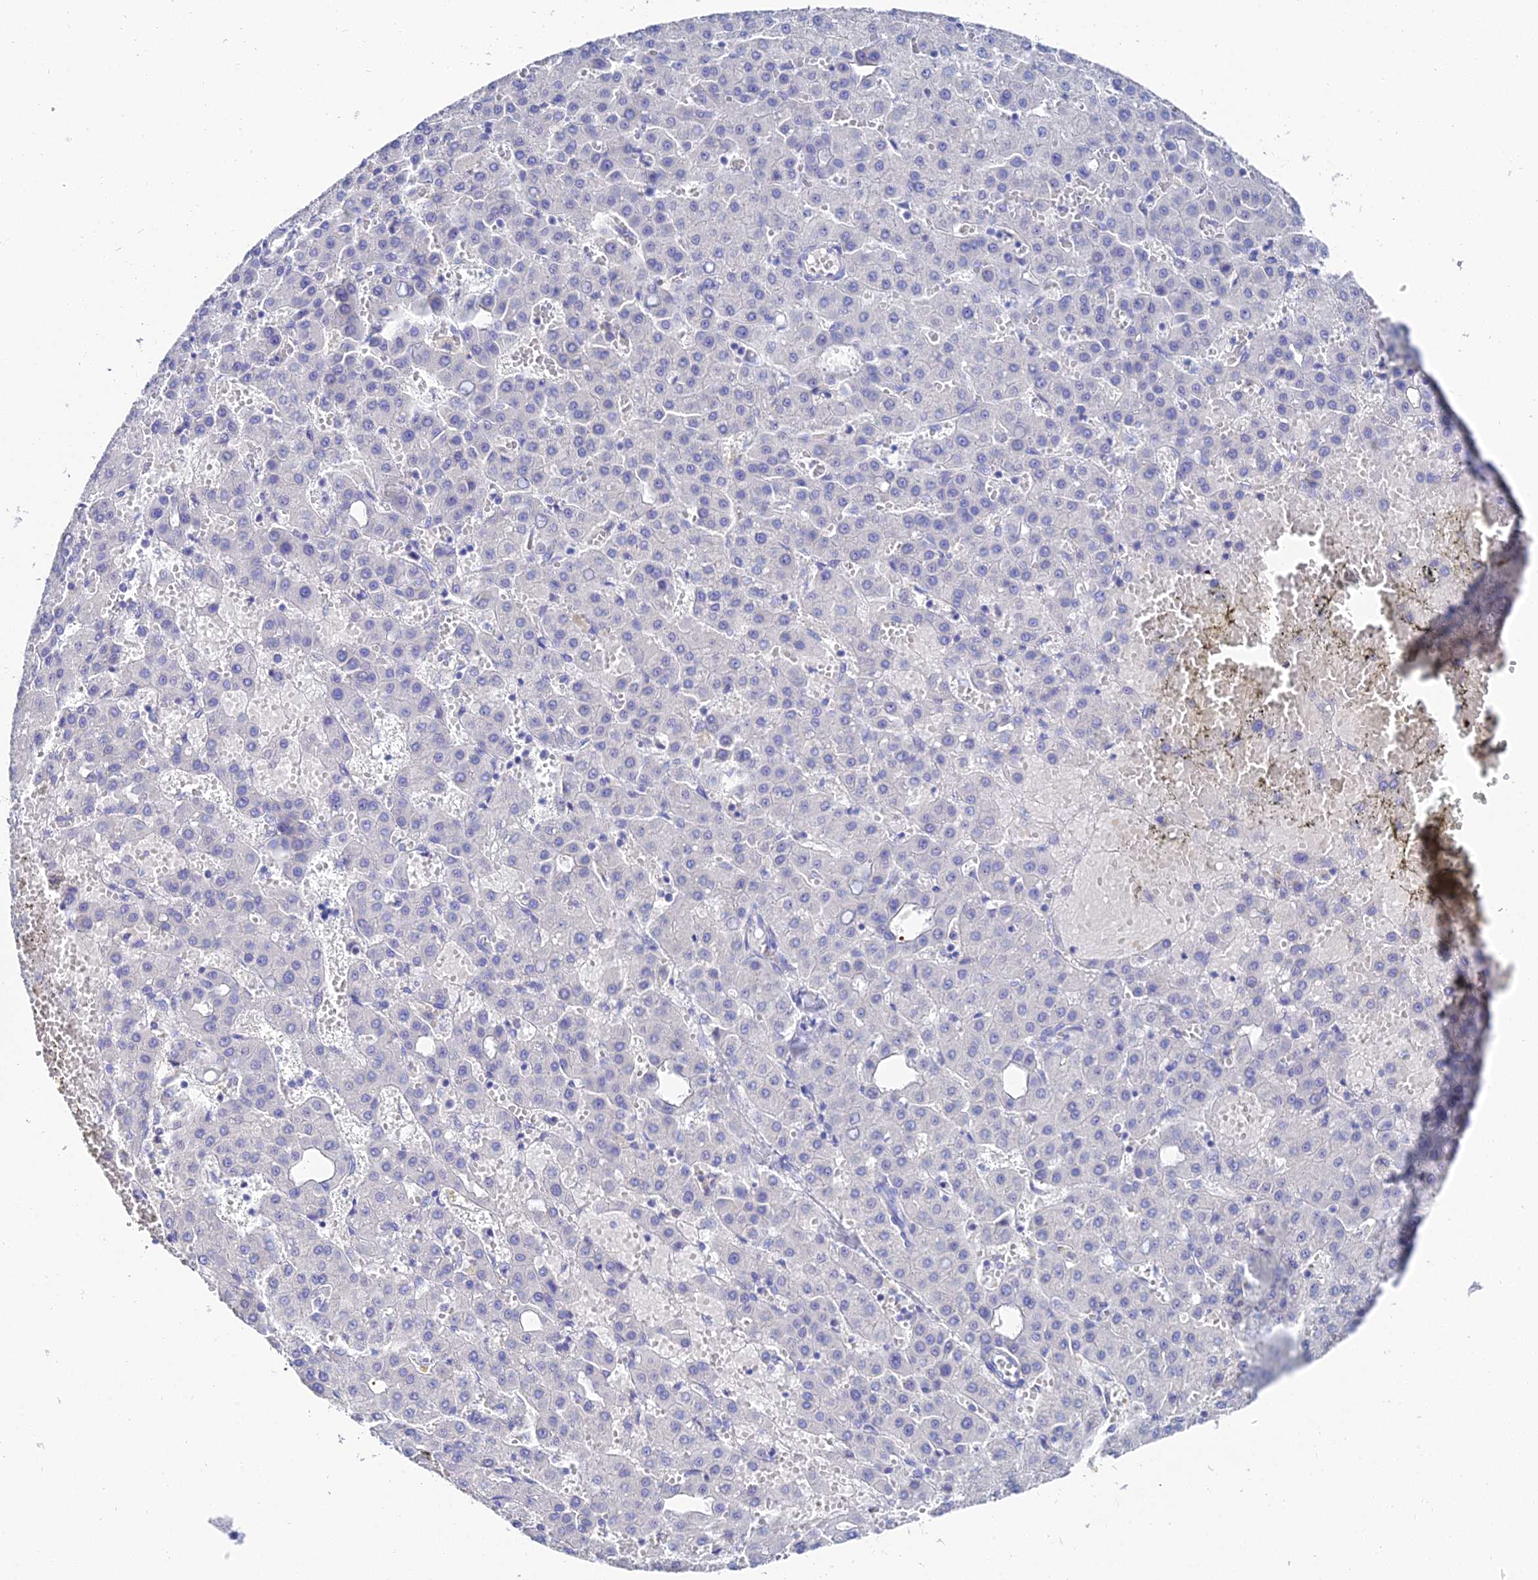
{"staining": {"intensity": "negative", "quantity": "none", "location": "none"}, "tissue": "liver cancer", "cell_type": "Tumor cells", "image_type": "cancer", "snomed": [{"axis": "morphology", "description": "Carcinoma, Hepatocellular, NOS"}, {"axis": "topography", "description": "Liver"}], "caption": "Immunohistochemical staining of human liver hepatocellular carcinoma demonstrates no significant positivity in tumor cells.", "gene": "KRT17", "patient": {"sex": "male", "age": 47}}